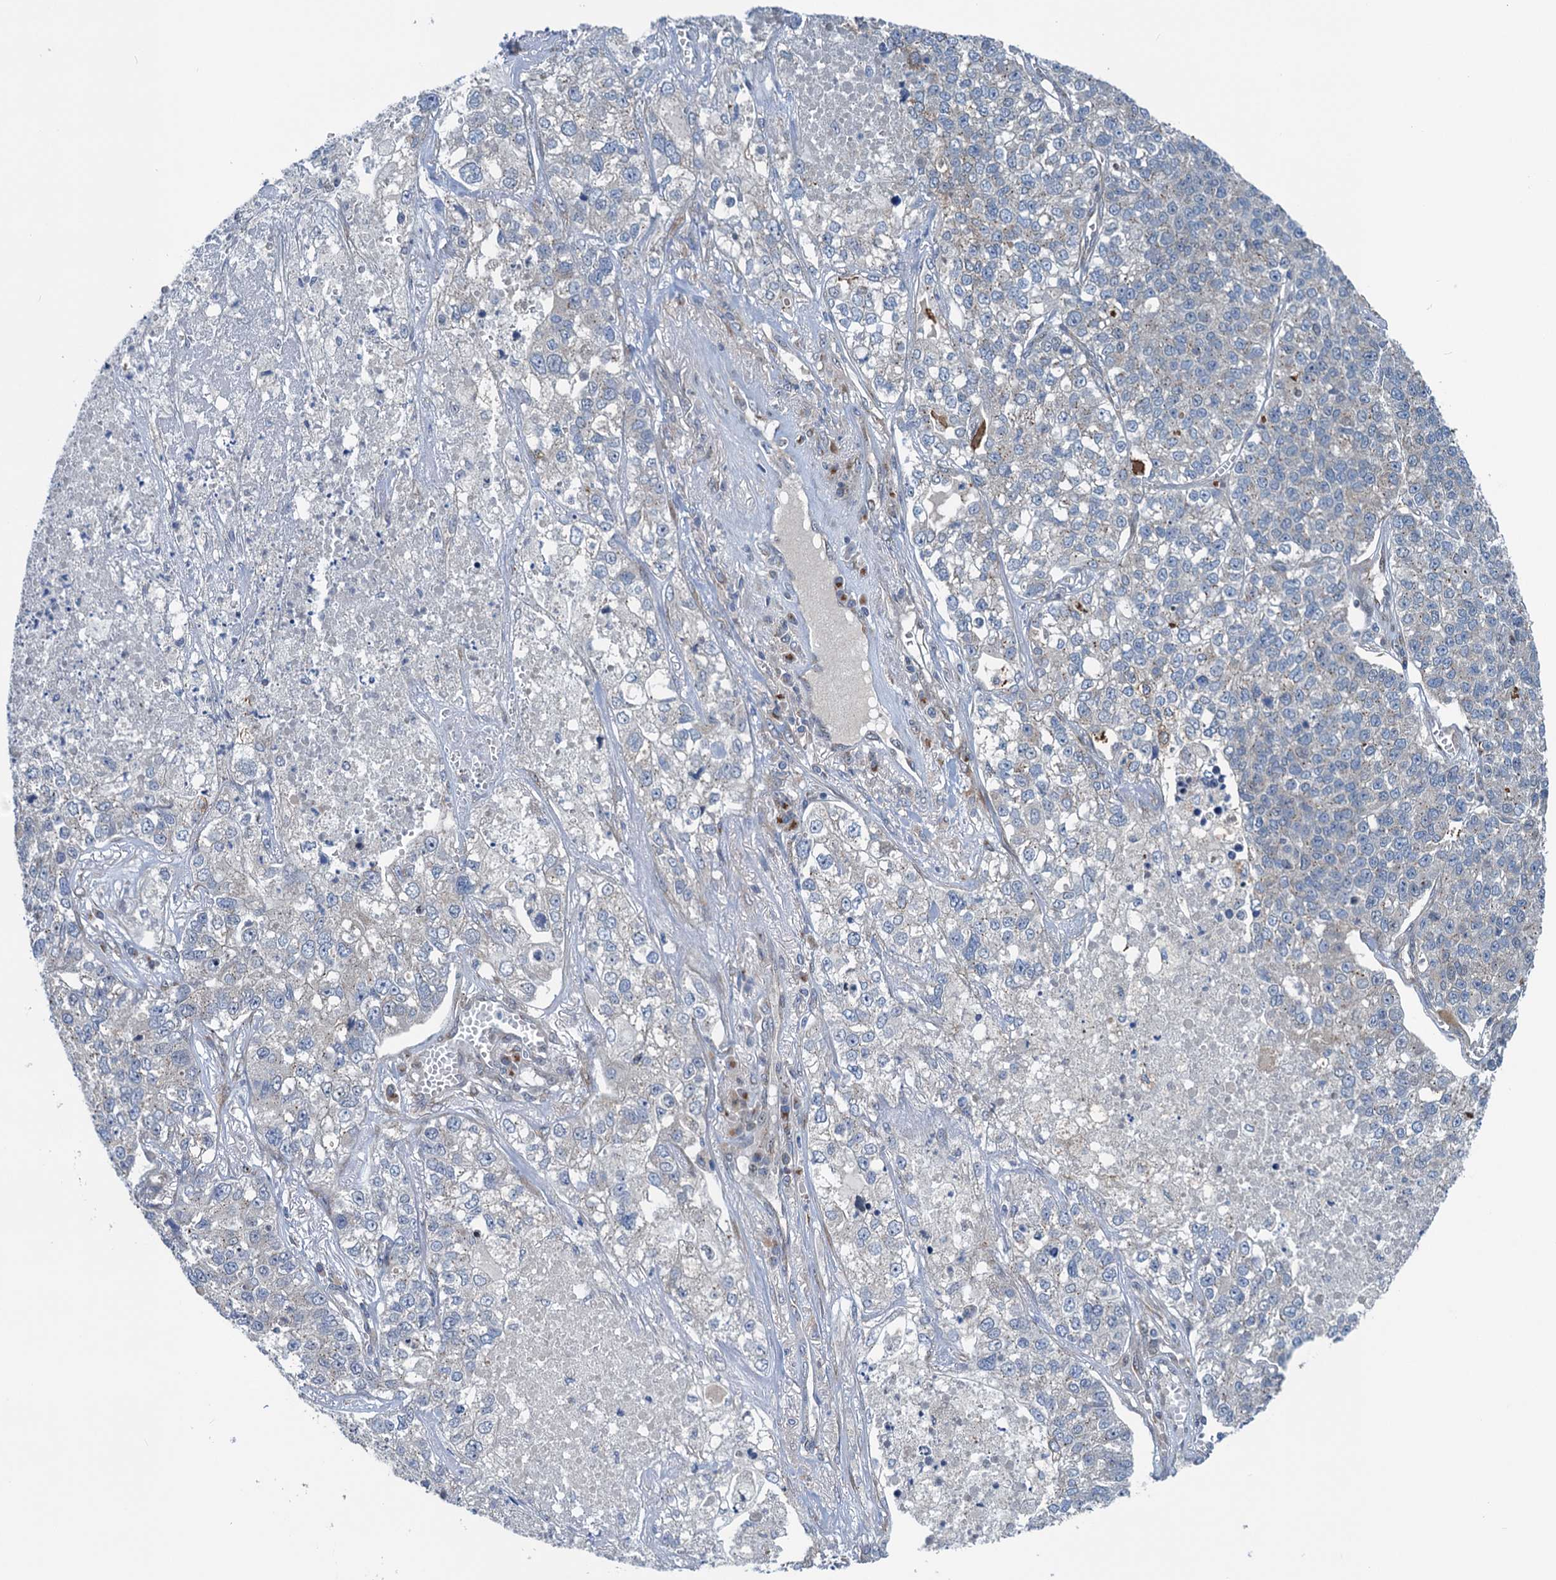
{"staining": {"intensity": "negative", "quantity": "none", "location": "none"}, "tissue": "lung cancer", "cell_type": "Tumor cells", "image_type": "cancer", "snomed": [{"axis": "morphology", "description": "Adenocarcinoma, NOS"}, {"axis": "topography", "description": "Lung"}], "caption": "This is a photomicrograph of immunohistochemistry staining of lung adenocarcinoma, which shows no staining in tumor cells.", "gene": "DYNC2I2", "patient": {"sex": "male", "age": 49}}